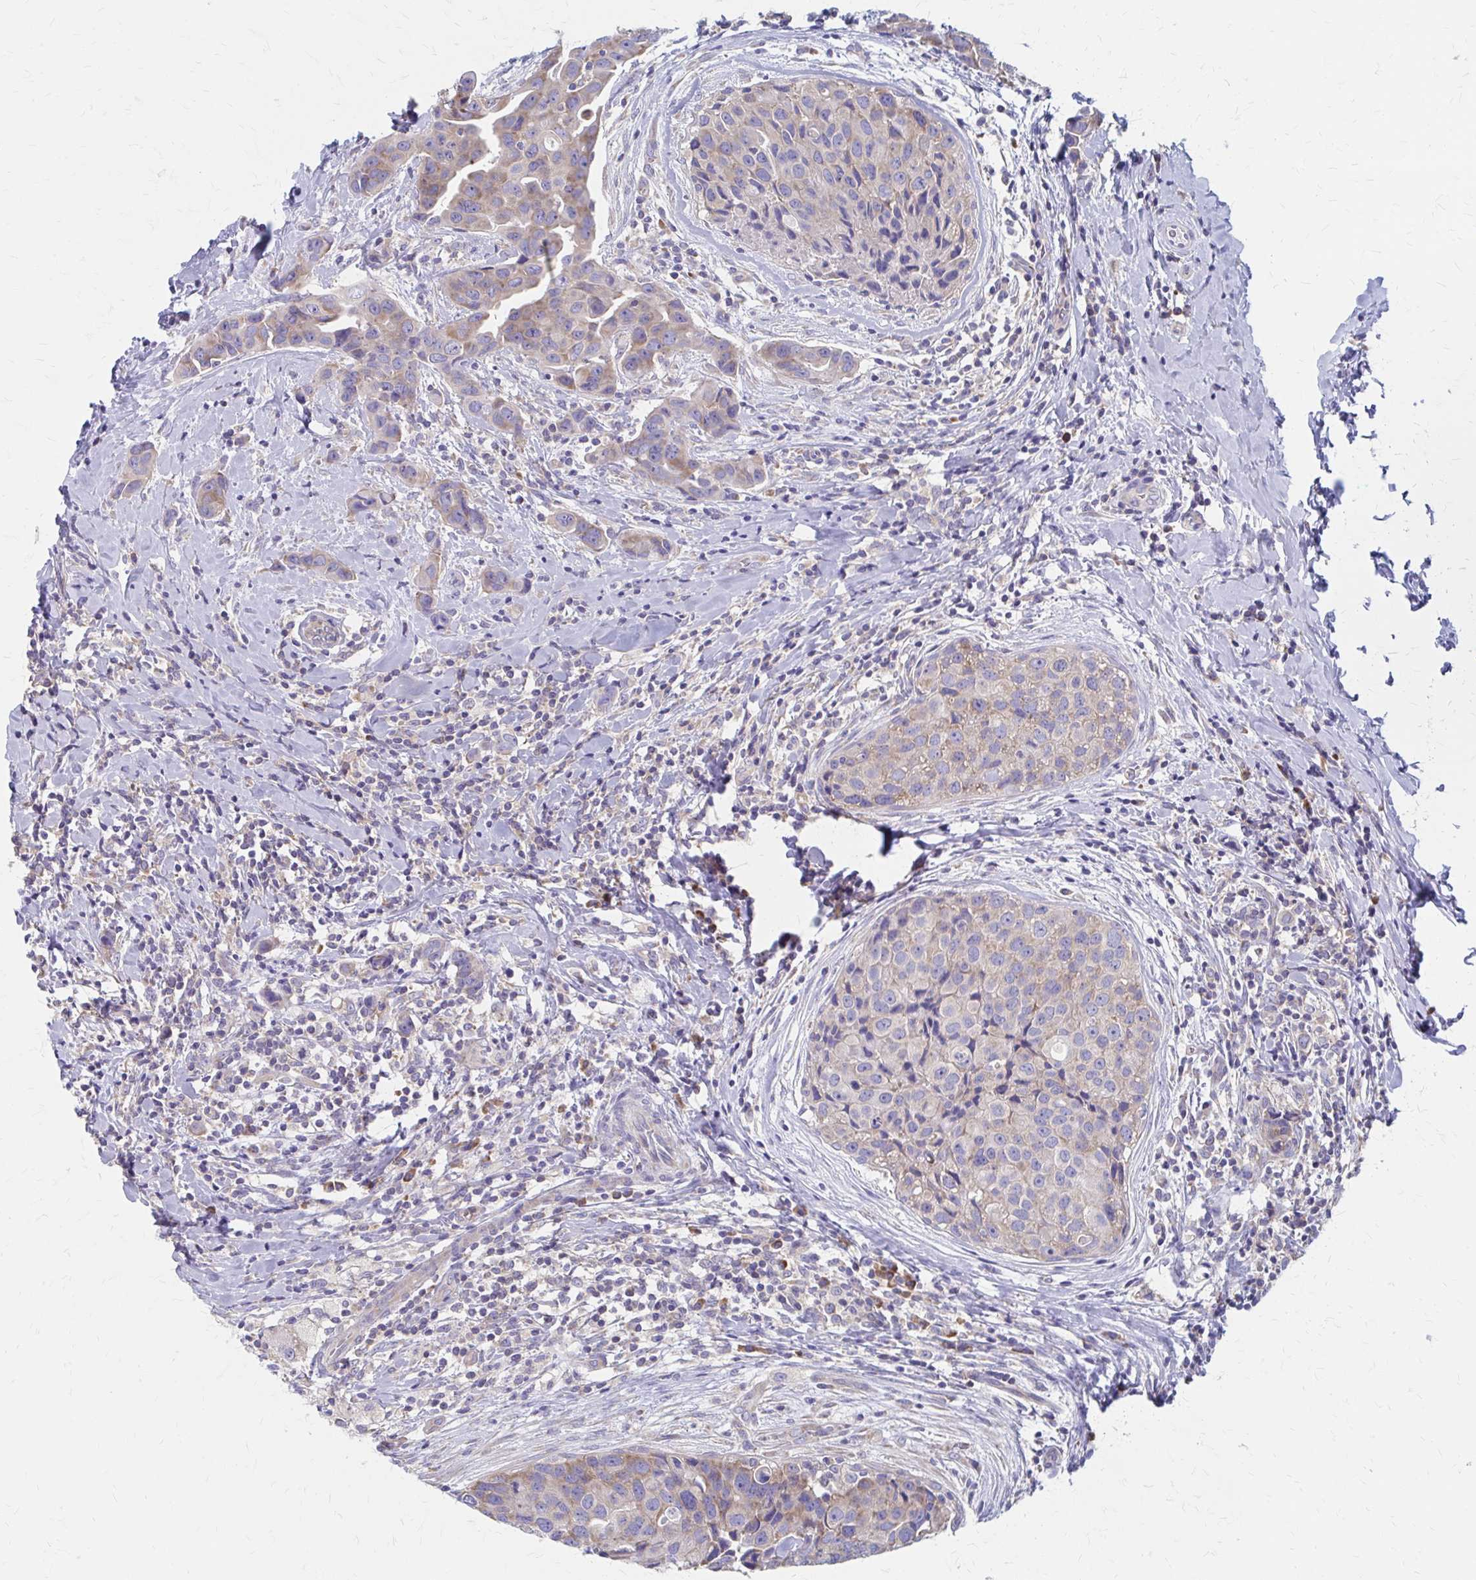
{"staining": {"intensity": "weak", "quantity": ">75%", "location": "cytoplasmic/membranous"}, "tissue": "breast cancer", "cell_type": "Tumor cells", "image_type": "cancer", "snomed": [{"axis": "morphology", "description": "Duct carcinoma"}, {"axis": "topography", "description": "Breast"}], "caption": "Weak cytoplasmic/membranous staining for a protein is identified in about >75% of tumor cells of breast cancer using immunohistochemistry (IHC).", "gene": "RPL27A", "patient": {"sex": "female", "age": 24}}